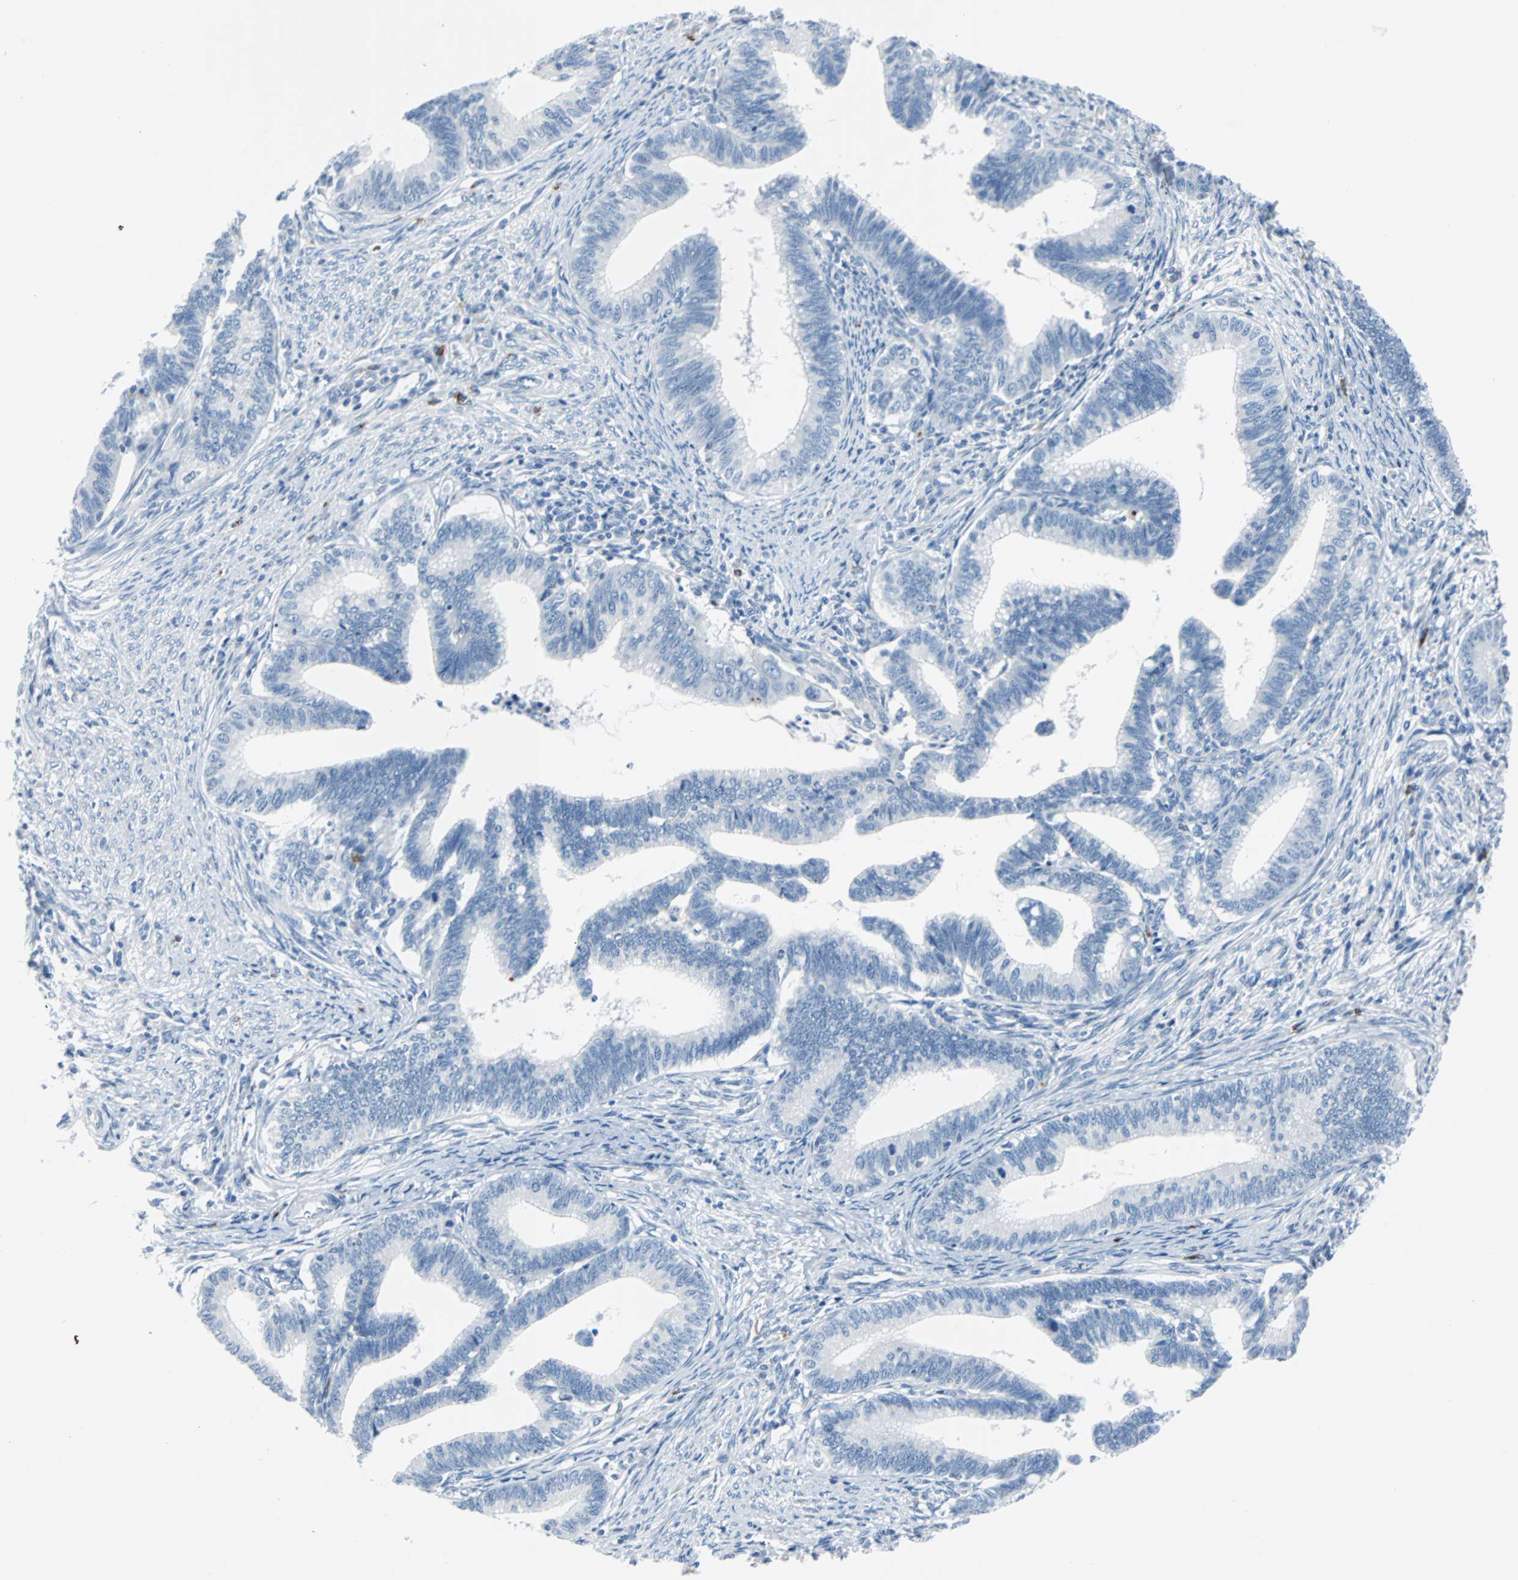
{"staining": {"intensity": "negative", "quantity": "none", "location": "none"}, "tissue": "cervical cancer", "cell_type": "Tumor cells", "image_type": "cancer", "snomed": [{"axis": "morphology", "description": "Adenocarcinoma, NOS"}, {"axis": "topography", "description": "Cervix"}], "caption": "An immunohistochemistry (IHC) image of cervical cancer is shown. There is no staining in tumor cells of cervical cancer.", "gene": "RASA1", "patient": {"sex": "female", "age": 36}}